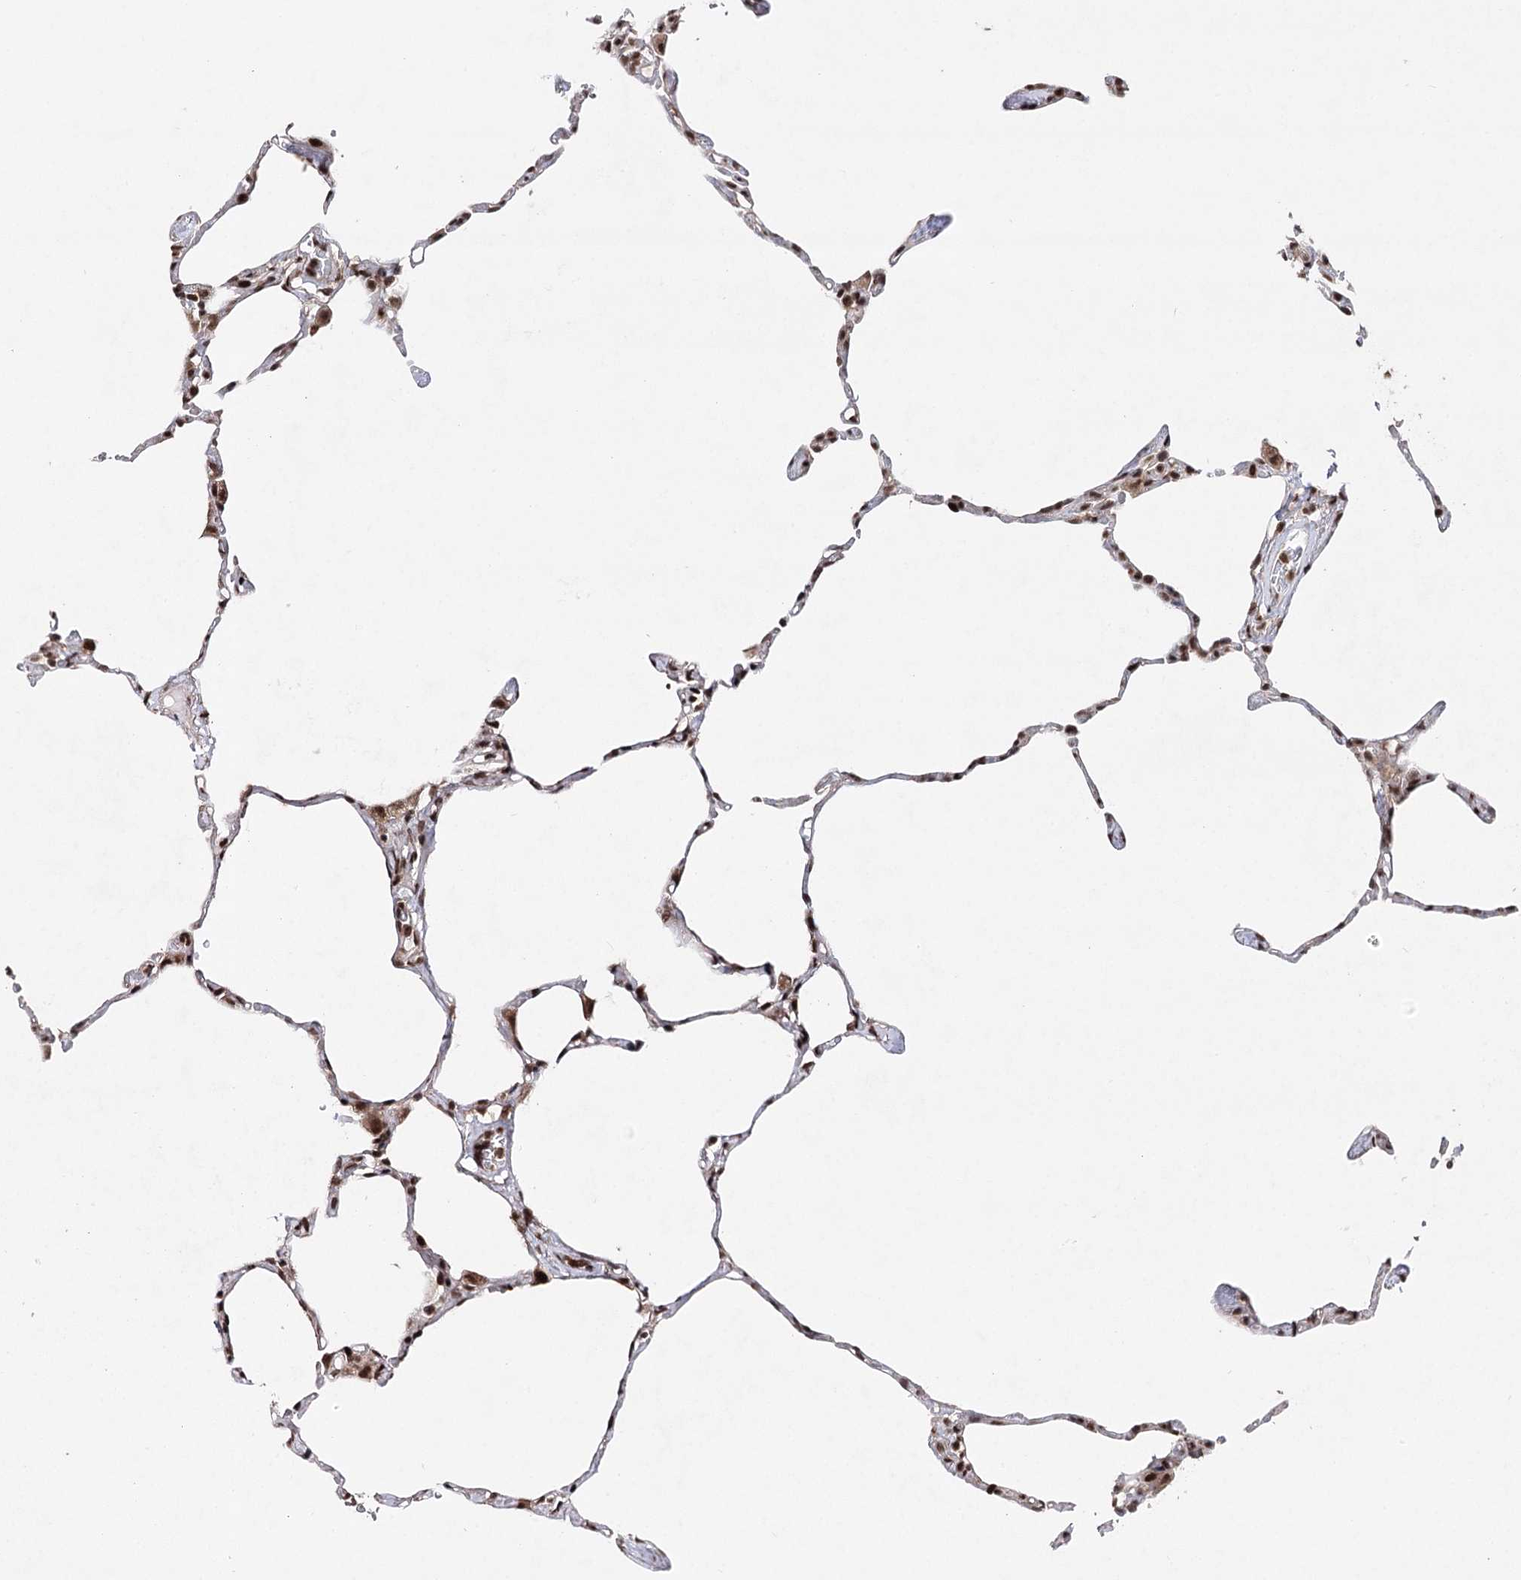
{"staining": {"intensity": "moderate", "quantity": ">75%", "location": "nuclear"}, "tissue": "lung", "cell_type": "Alveolar cells", "image_type": "normal", "snomed": [{"axis": "morphology", "description": "Normal tissue, NOS"}, {"axis": "topography", "description": "Lung"}], "caption": "Protein expression by IHC demonstrates moderate nuclear positivity in approximately >75% of alveolar cells in unremarkable lung.", "gene": "PDCD4", "patient": {"sex": "male", "age": 65}}